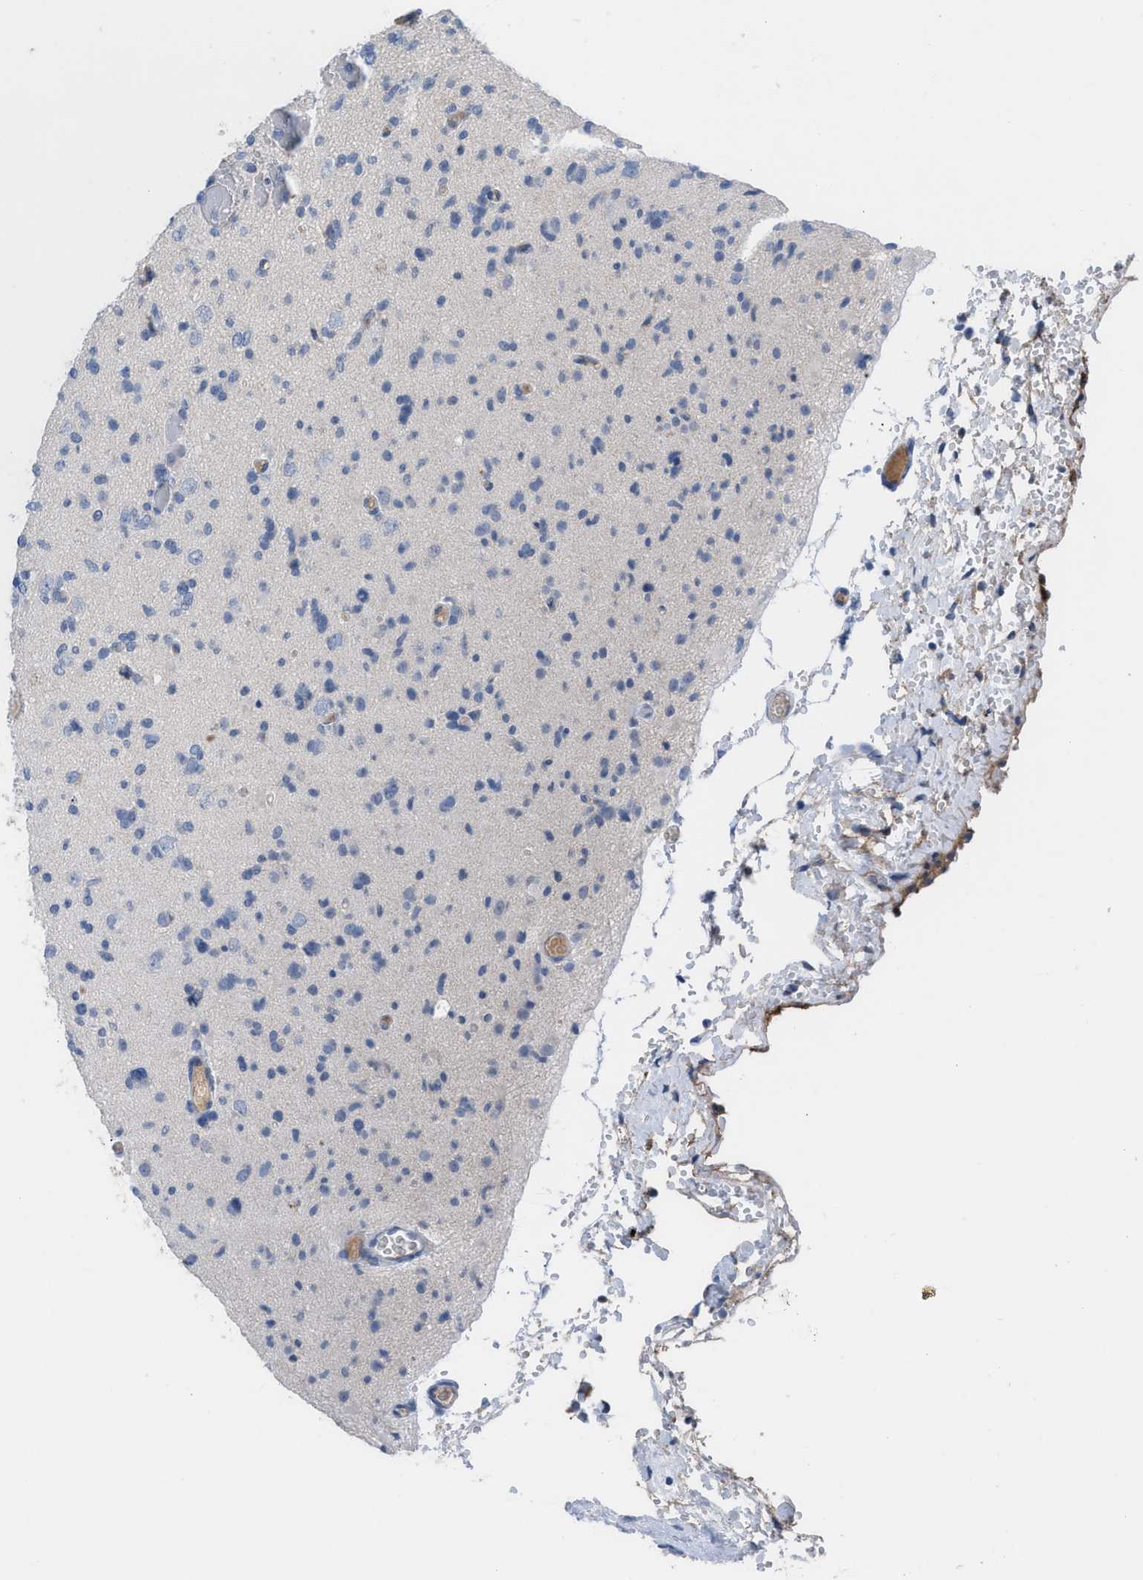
{"staining": {"intensity": "negative", "quantity": "none", "location": "none"}, "tissue": "glioma", "cell_type": "Tumor cells", "image_type": "cancer", "snomed": [{"axis": "morphology", "description": "Glioma, malignant, Low grade"}, {"axis": "topography", "description": "Brain"}], "caption": "Tumor cells are negative for brown protein staining in glioma.", "gene": "HPX", "patient": {"sex": "female", "age": 22}}